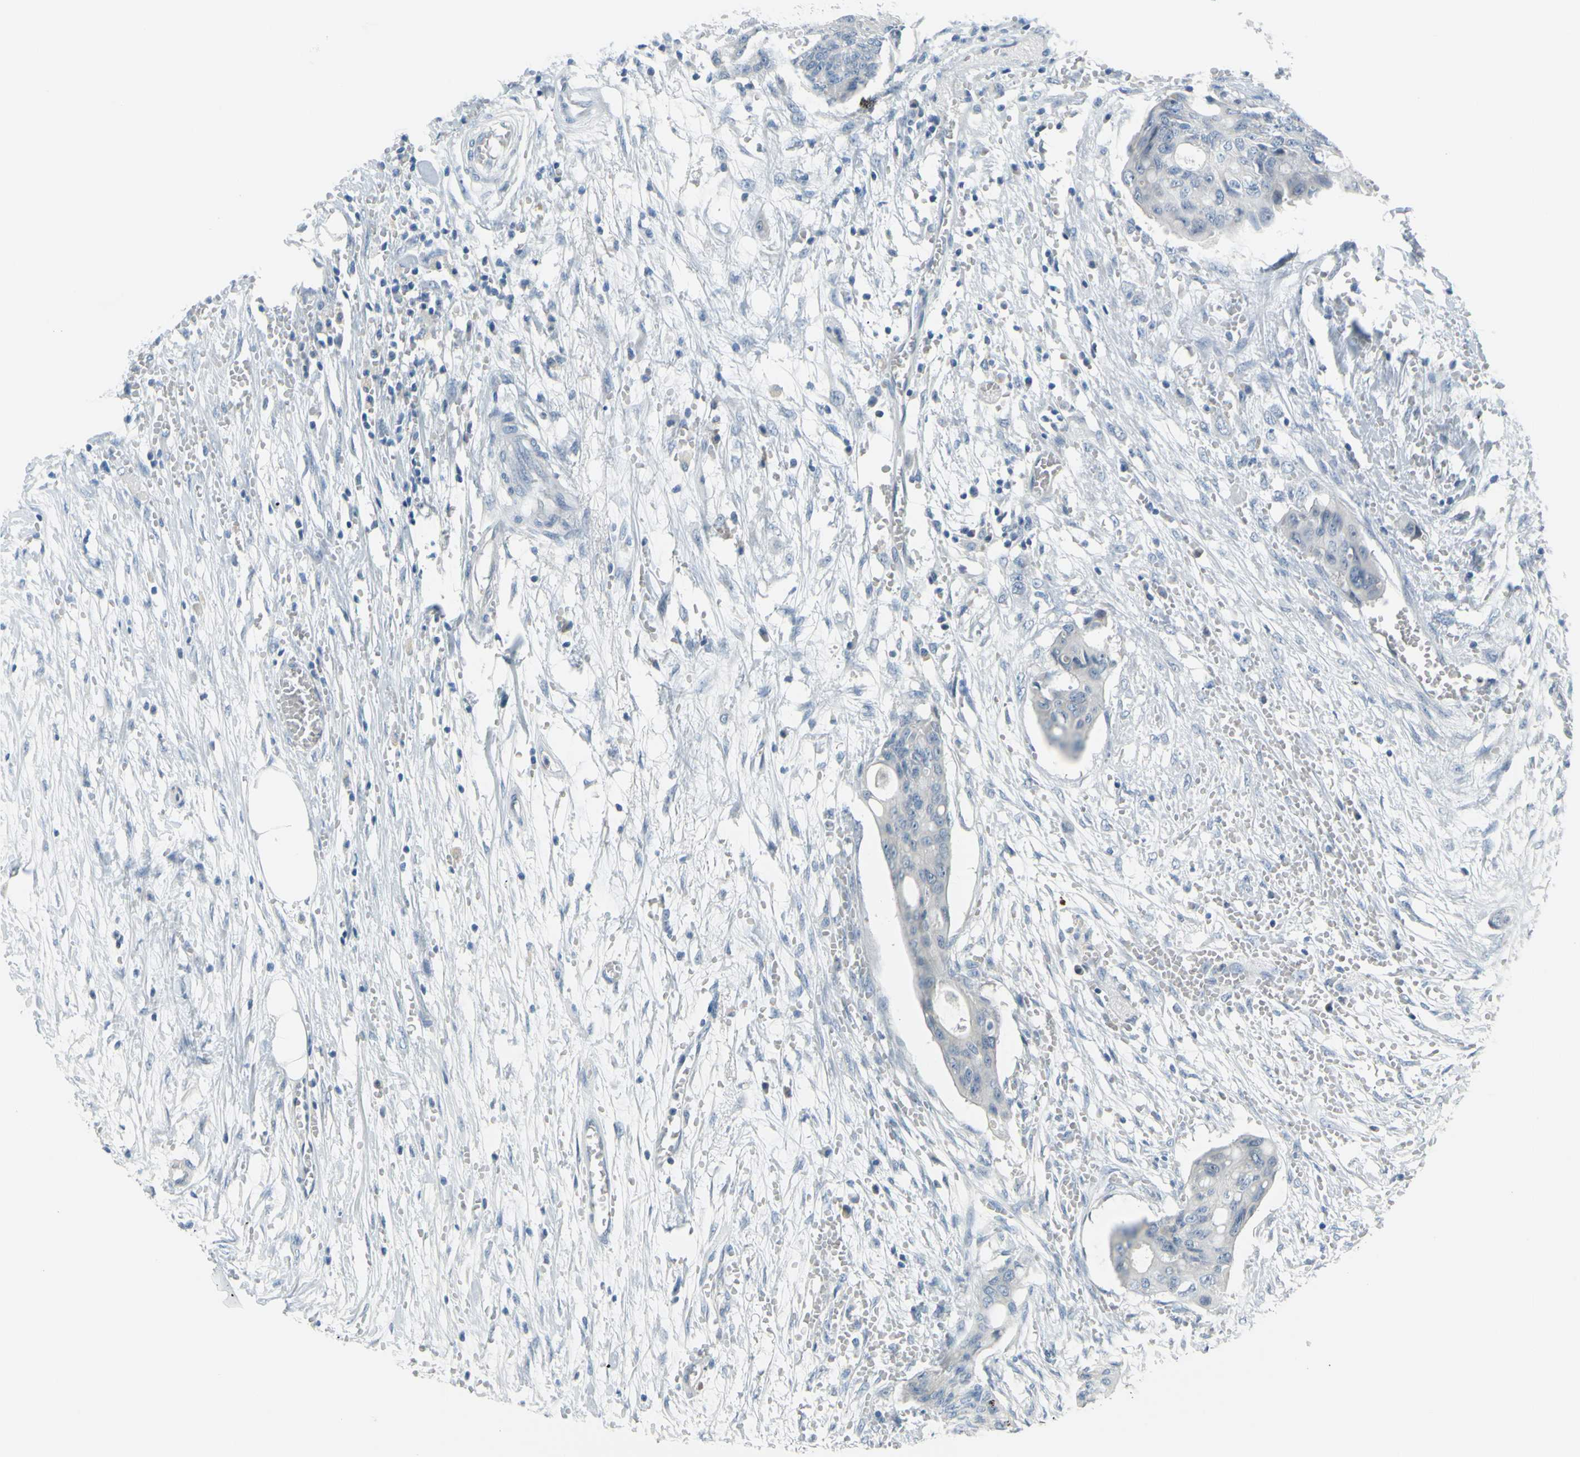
{"staining": {"intensity": "negative", "quantity": "none", "location": "none"}, "tissue": "colorectal cancer", "cell_type": "Tumor cells", "image_type": "cancer", "snomed": [{"axis": "morphology", "description": "Adenocarcinoma, NOS"}, {"axis": "topography", "description": "Colon"}], "caption": "IHC histopathology image of colorectal cancer stained for a protein (brown), which exhibits no expression in tumor cells.", "gene": "DCT", "patient": {"sex": "female", "age": 57}}